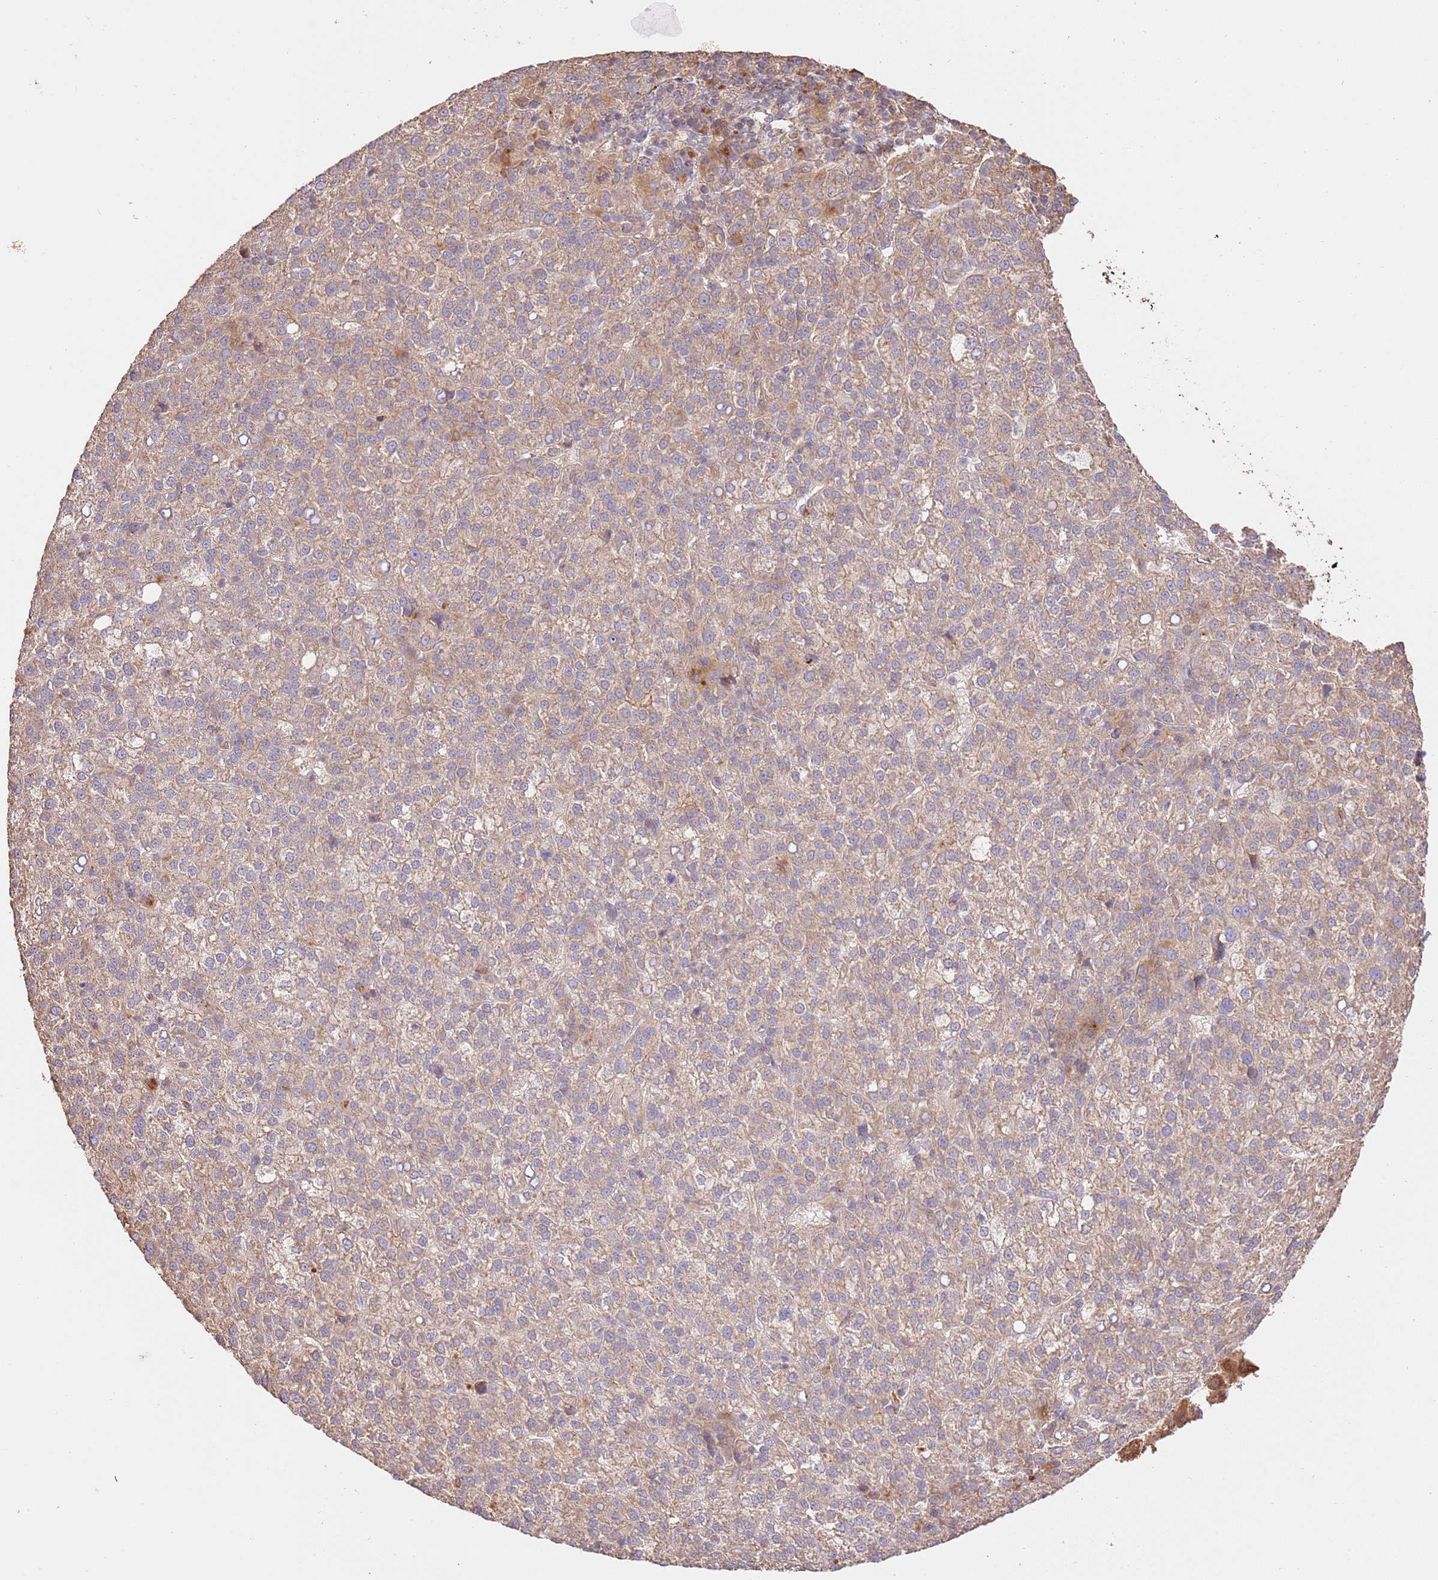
{"staining": {"intensity": "moderate", "quantity": "25%-75%", "location": "cytoplasmic/membranous"}, "tissue": "liver cancer", "cell_type": "Tumor cells", "image_type": "cancer", "snomed": [{"axis": "morphology", "description": "Carcinoma, Hepatocellular, NOS"}, {"axis": "topography", "description": "Liver"}], "caption": "Protein positivity by immunohistochemistry (IHC) displays moderate cytoplasmic/membranous expression in approximately 25%-75% of tumor cells in liver hepatocellular carcinoma.", "gene": "CEP55", "patient": {"sex": "female", "age": 58}}